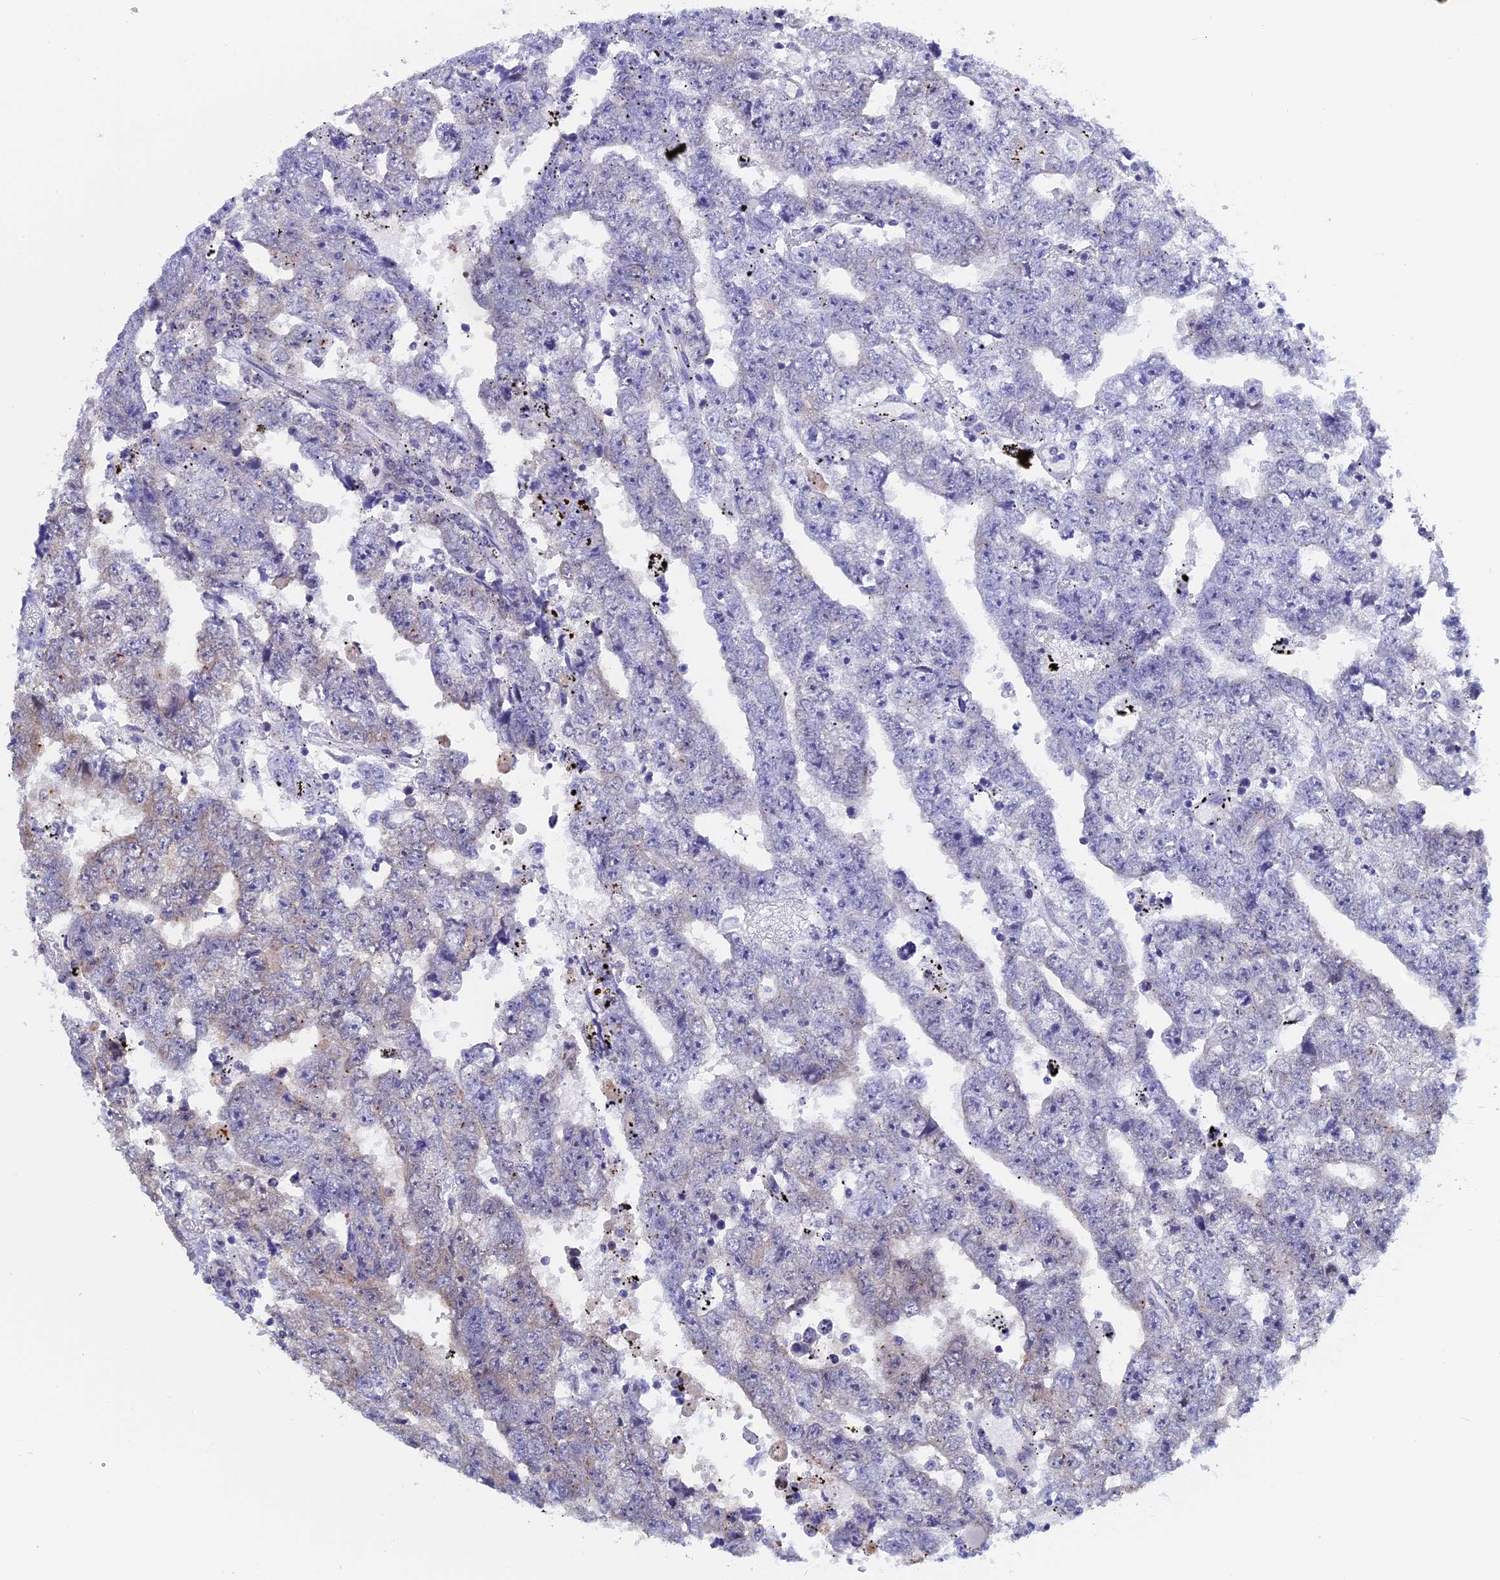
{"staining": {"intensity": "moderate", "quantity": "<25%", "location": "cytoplasmic/membranous"}, "tissue": "testis cancer", "cell_type": "Tumor cells", "image_type": "cancer", "snomed": [{"axis": "morphology", "description": "Carcinoma, Embryonal, NOS"}, {"axis": "topography", "description": "Testis"}], "caption": "A high-resolution photomicrograph shows immunohistochemistry (IHC) staining of testis cancer (embryonal carcinoma), which shows moderate cytoplasmic/membranous expression in approximately <25% of tumor cells.", "gene": "NAA10", "patient": {"sex": "male", "age": 25}}